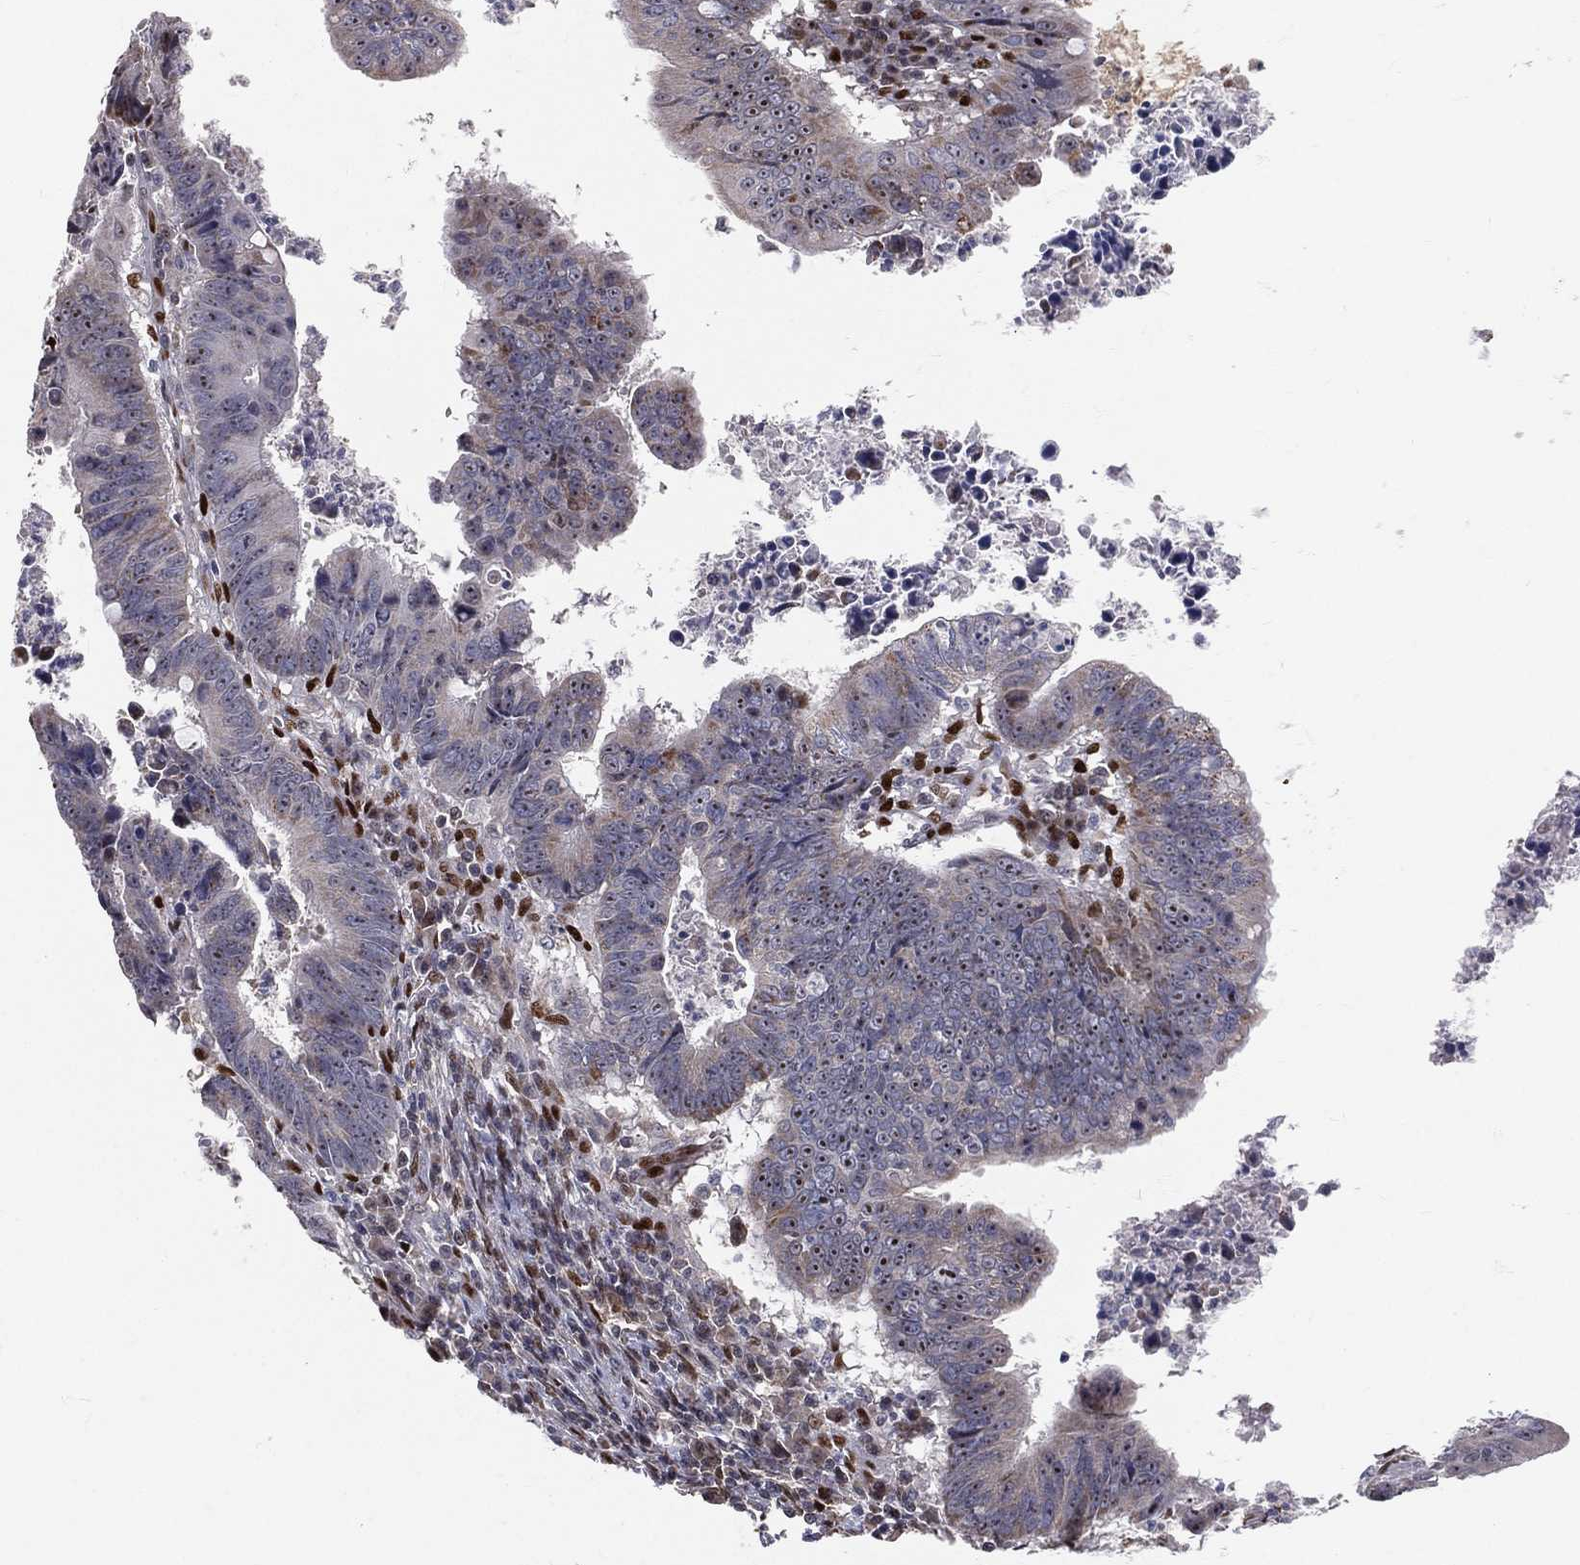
{"staining": {"intensity": "weak", "quantity": "<25%", "location": "cytoplasmic/membranous"}, "tissue": "colorectal cancer", "cell_type": "Tumor cells", "image_type": "cancer", "snomed": [{"axis": "morphology", "description": "Adenocarcinoma, NOS"}, {"axis": "topography", "description": "Colon"}], "caption": "Tumor cells show no significant protein expression in colorectal adenocarcinoma.", "gene": "ZEB1", "patient": {"sex": "female", "age": 87}}